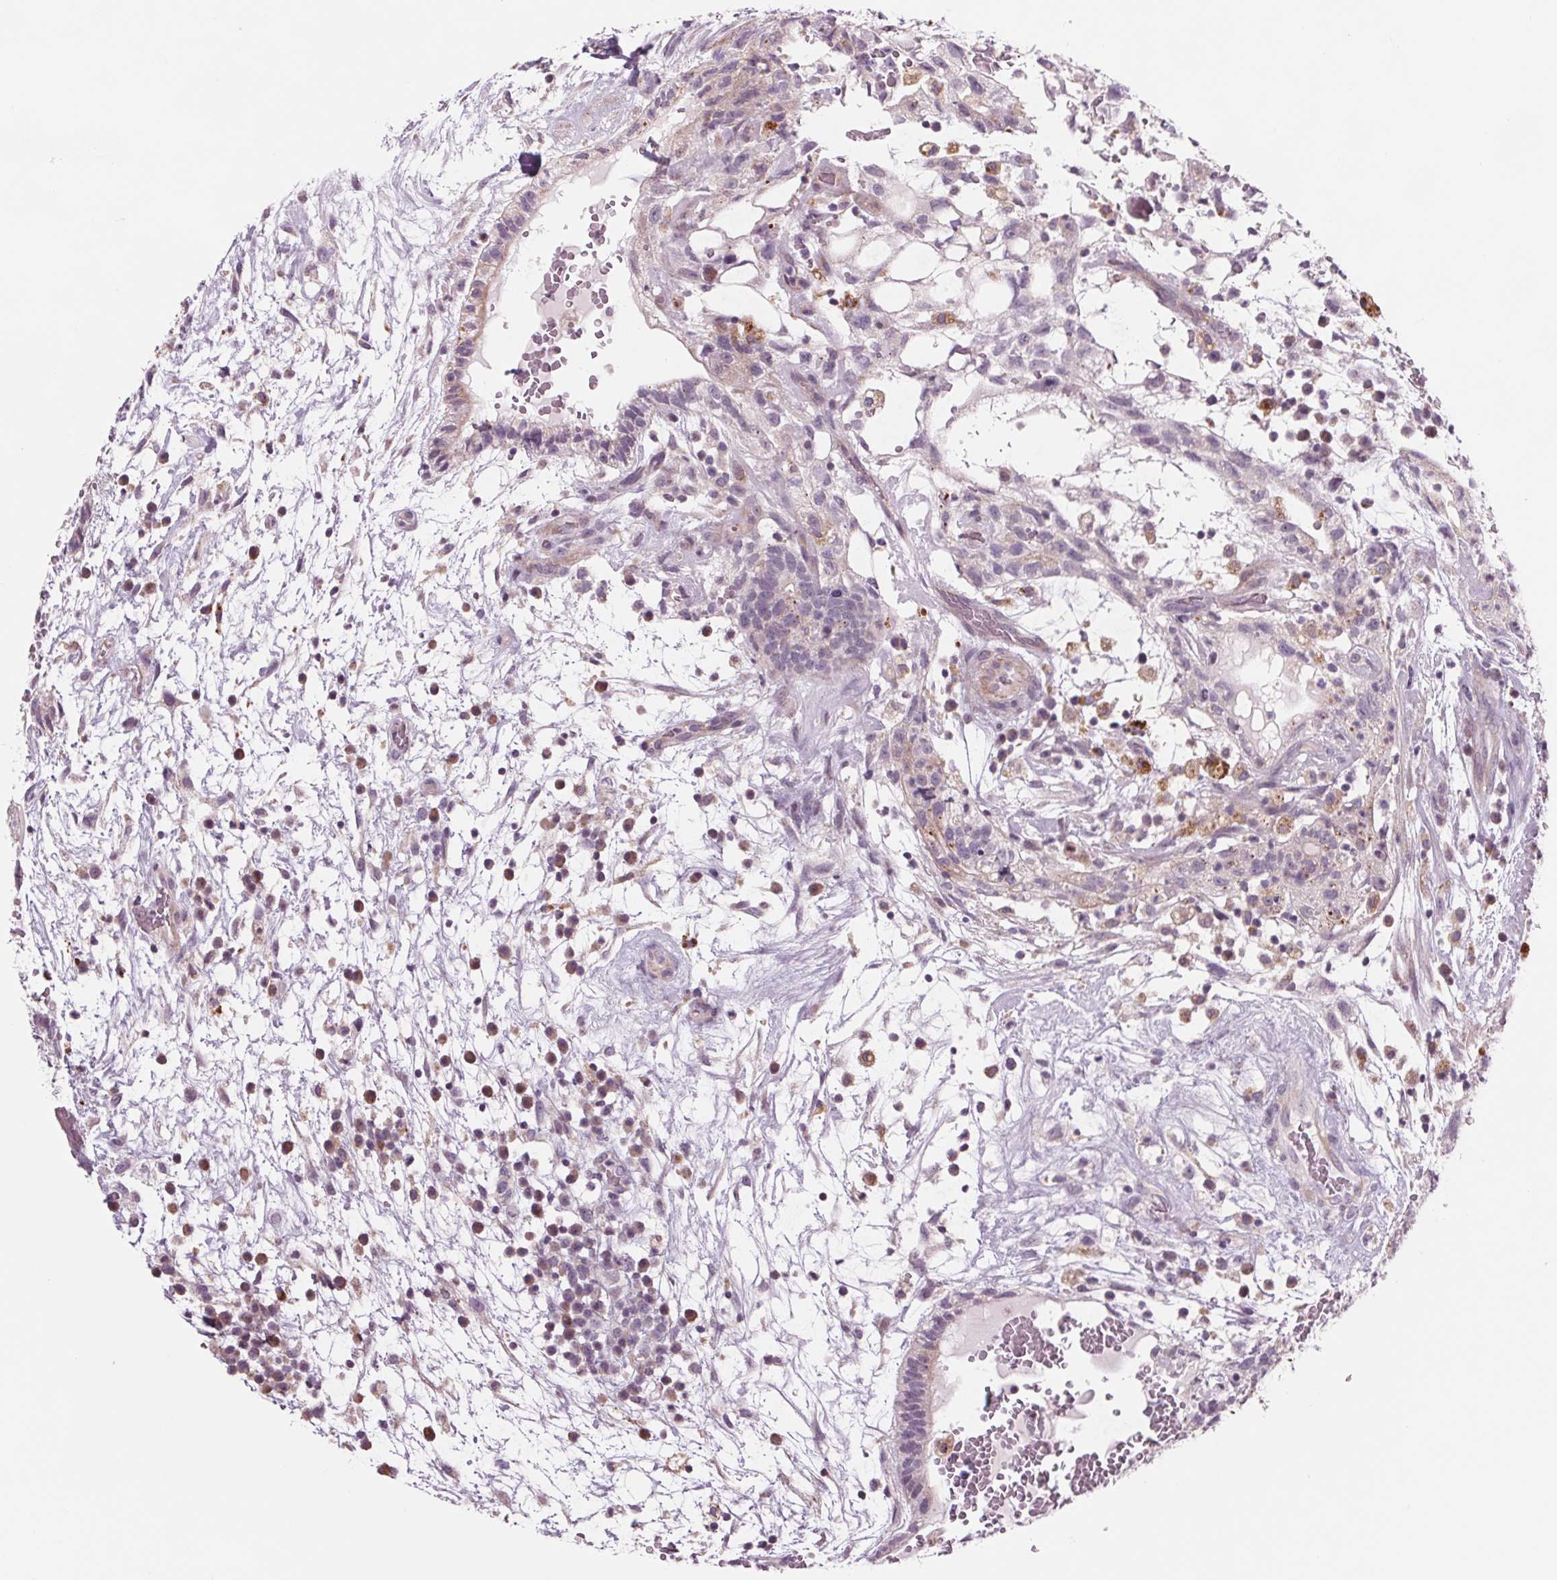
{"staining": {"intensity": "weak", "quantity": "<25%", "location": "cytoplasmic/membranous"}, "tissue": "testis cancer", "cell_type": "Tumor cells", "image_type": "cancer", "snomed": [{"axis": "morphology", "description": "Normal tissue, NOS"}, {"axis": "morphology", "description": "Carcinoma, Embryonal, NOS"}, {"axis": "topography", "description": "Testis"}], "caption": "Immunohistochemistry (IHC) image of testis cancer stained for a protein (brown), which exhibits no staining in tumor cells. Nuclei are stained in blue.", "gene": "SAMD5", "patient": {"sex": "male", "age": 32}}